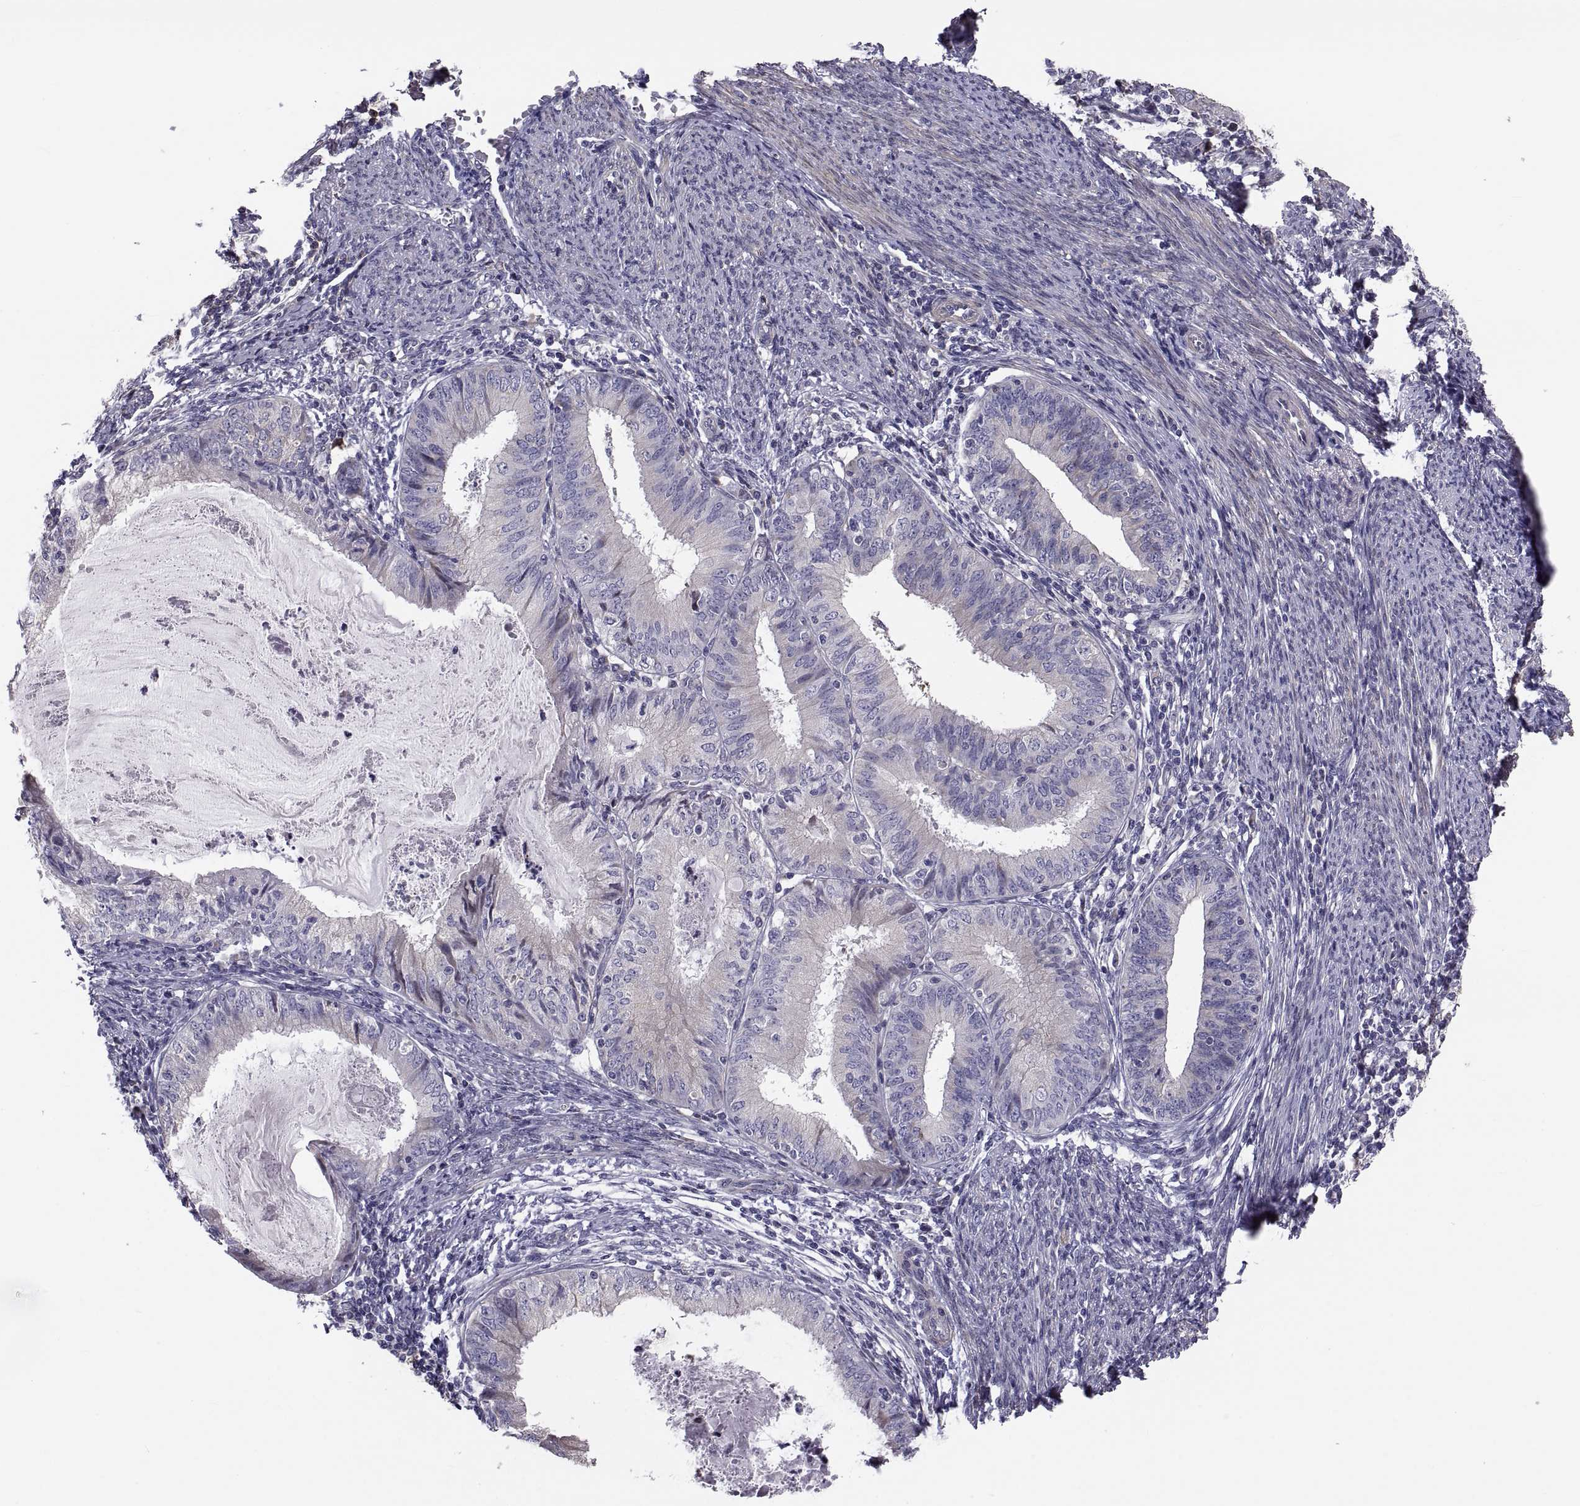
{"staining": {"intensity": "negative", "quantity": "none", "location": "none"}, "tissue": "endometrial cancer", "cell_type": "Tumor cells", "image_type": "cancer", "snomed": [{"axis": "morphology", "description": "Adenocarcinoma, NOS"}, {"axis": "topography", "description": "Endometrium"}], "caption": "Endometrial adenocarcinoma was stained to show a protein in brown. There is no significant expression in tumor cells.", "gene": "ANO1", "patient": {"sex": "female", "age": 57}}